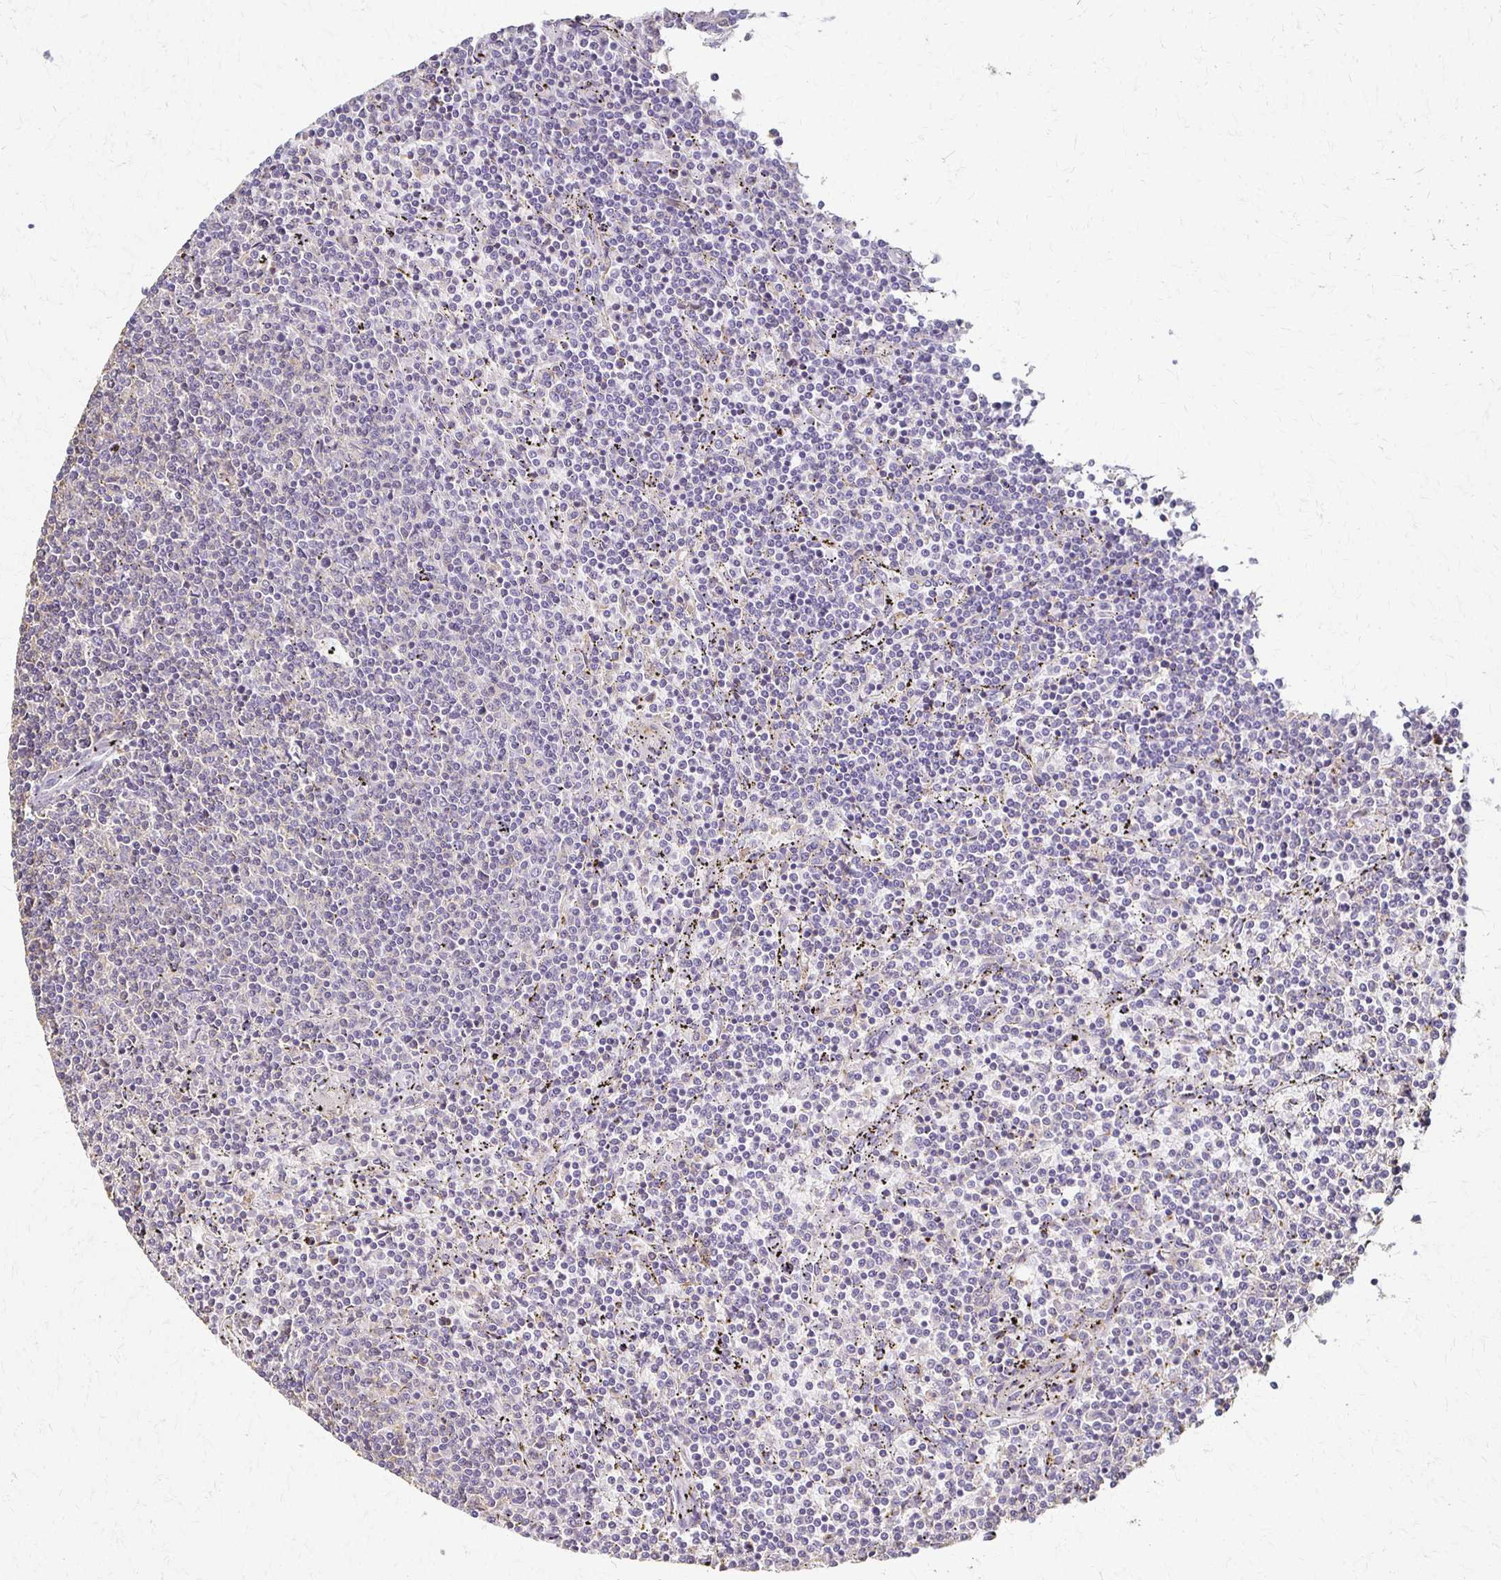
{"staining": {"intensity": "negative", "quantity": "none", "location": "none"}, "tissue": "lymphoma", "cell_type": "Tumor cells", "image_type": "cancer", "snomed": [{"axis": "morphology", "description": "Malignant lymphoma, non-Hodgkin's type, Low grade"}, {"axis": "topography", "description": "Spleen"}], "caption": "High magnification brightfield microscopy of lymphoma stained with DAB (3,3'-diaminobenzidine) (brown) and counterstained with hematoxylin (blue): tumor cells show no significant positivity. (Brightfield microscopy of DAB immunohistochemistry (IHC) at high magnification).", "gene": "C1QTNF7", "patient": {"sex": "female", "age": 50}}